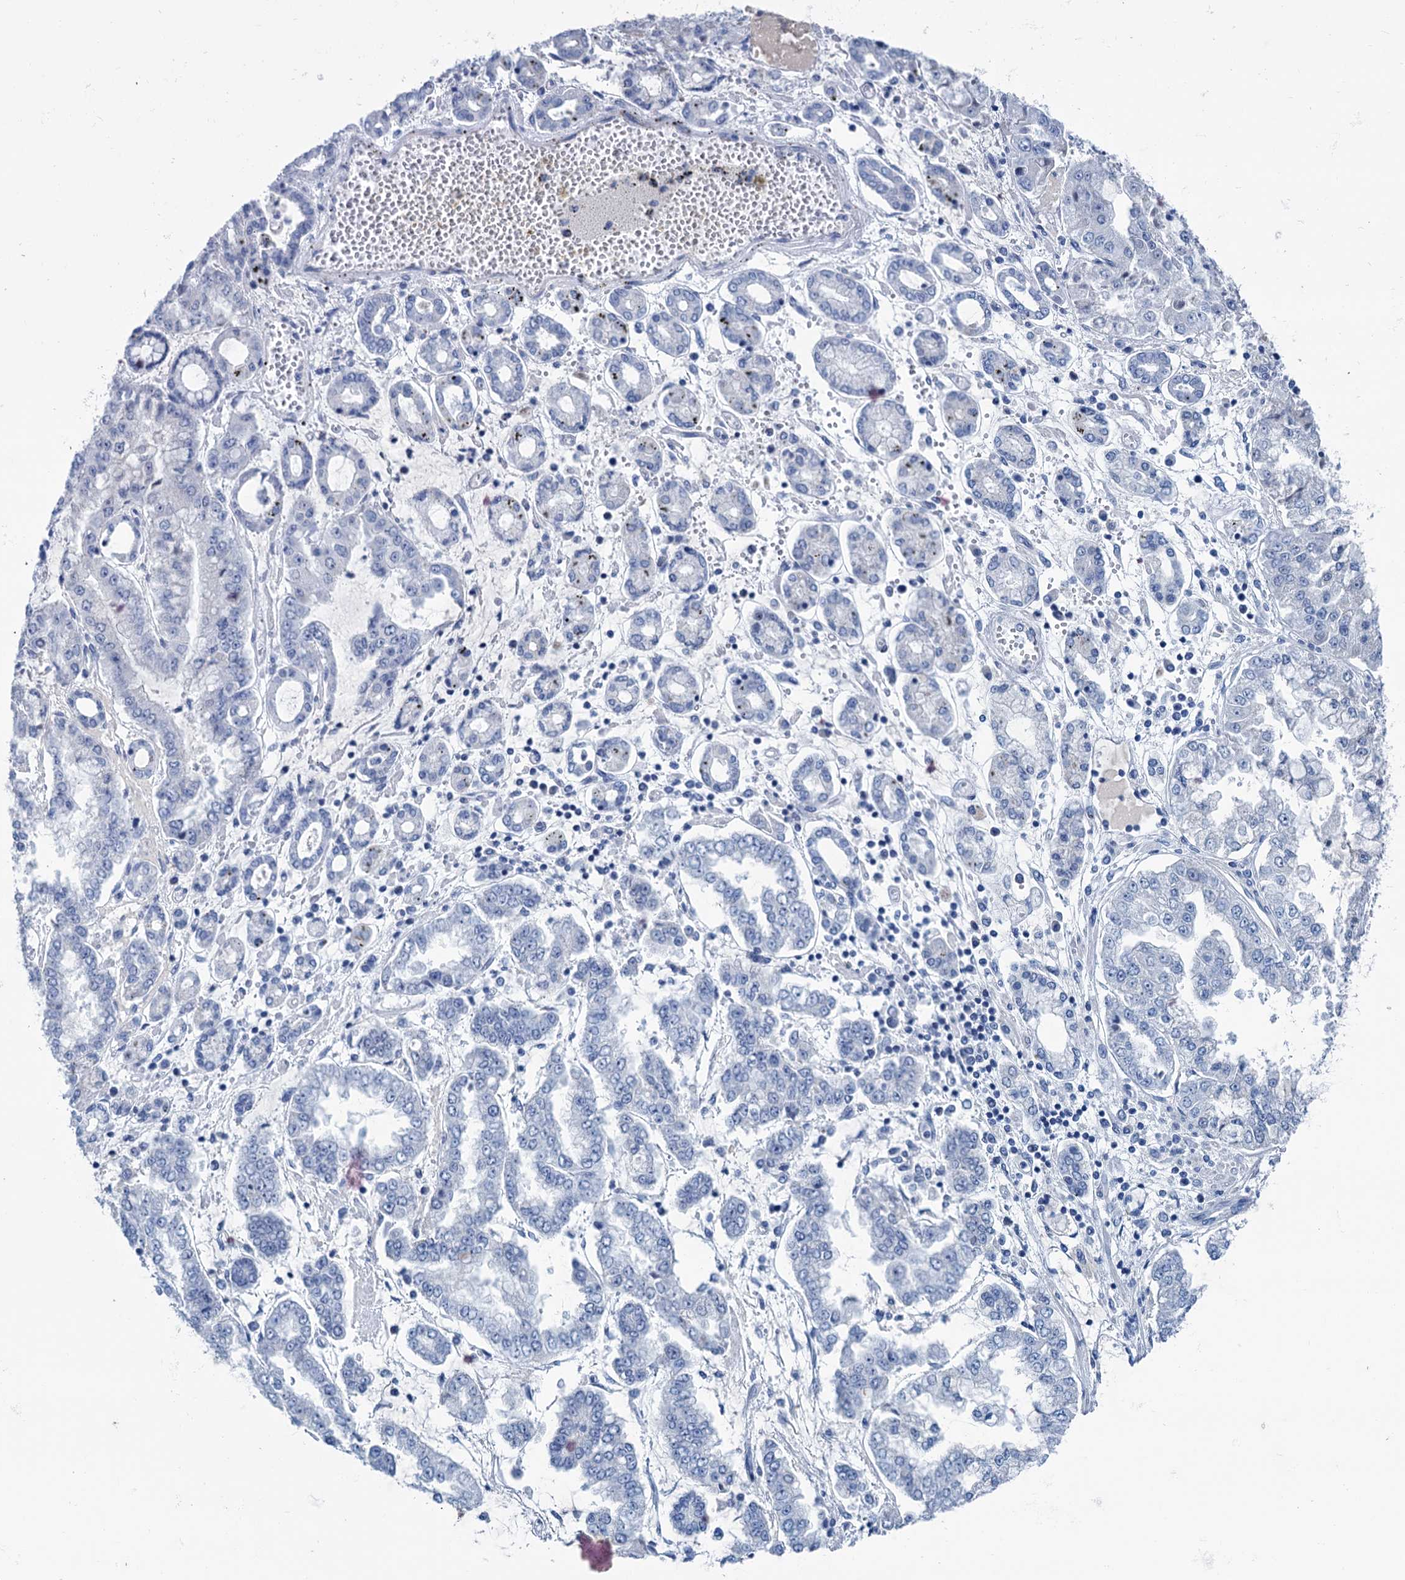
{"staining": {"intensity": "negative", "quantity": "none", "location": "none"}, "tissue": "stomach cancer", "cell_type": "Tumor cells", "image_type": "cancer", "snomed": [{"axis": "morphology", "description": "Adenocarcinoma, NOS"}, {"axis": "topography", "description": "Stomach"}], "caption": "This is an IHC micrograph of human stomach cancer. There is no expression in tumor cells.", "gene": "MYOZ3", "patient": {"sex": "male", "age": 76}}